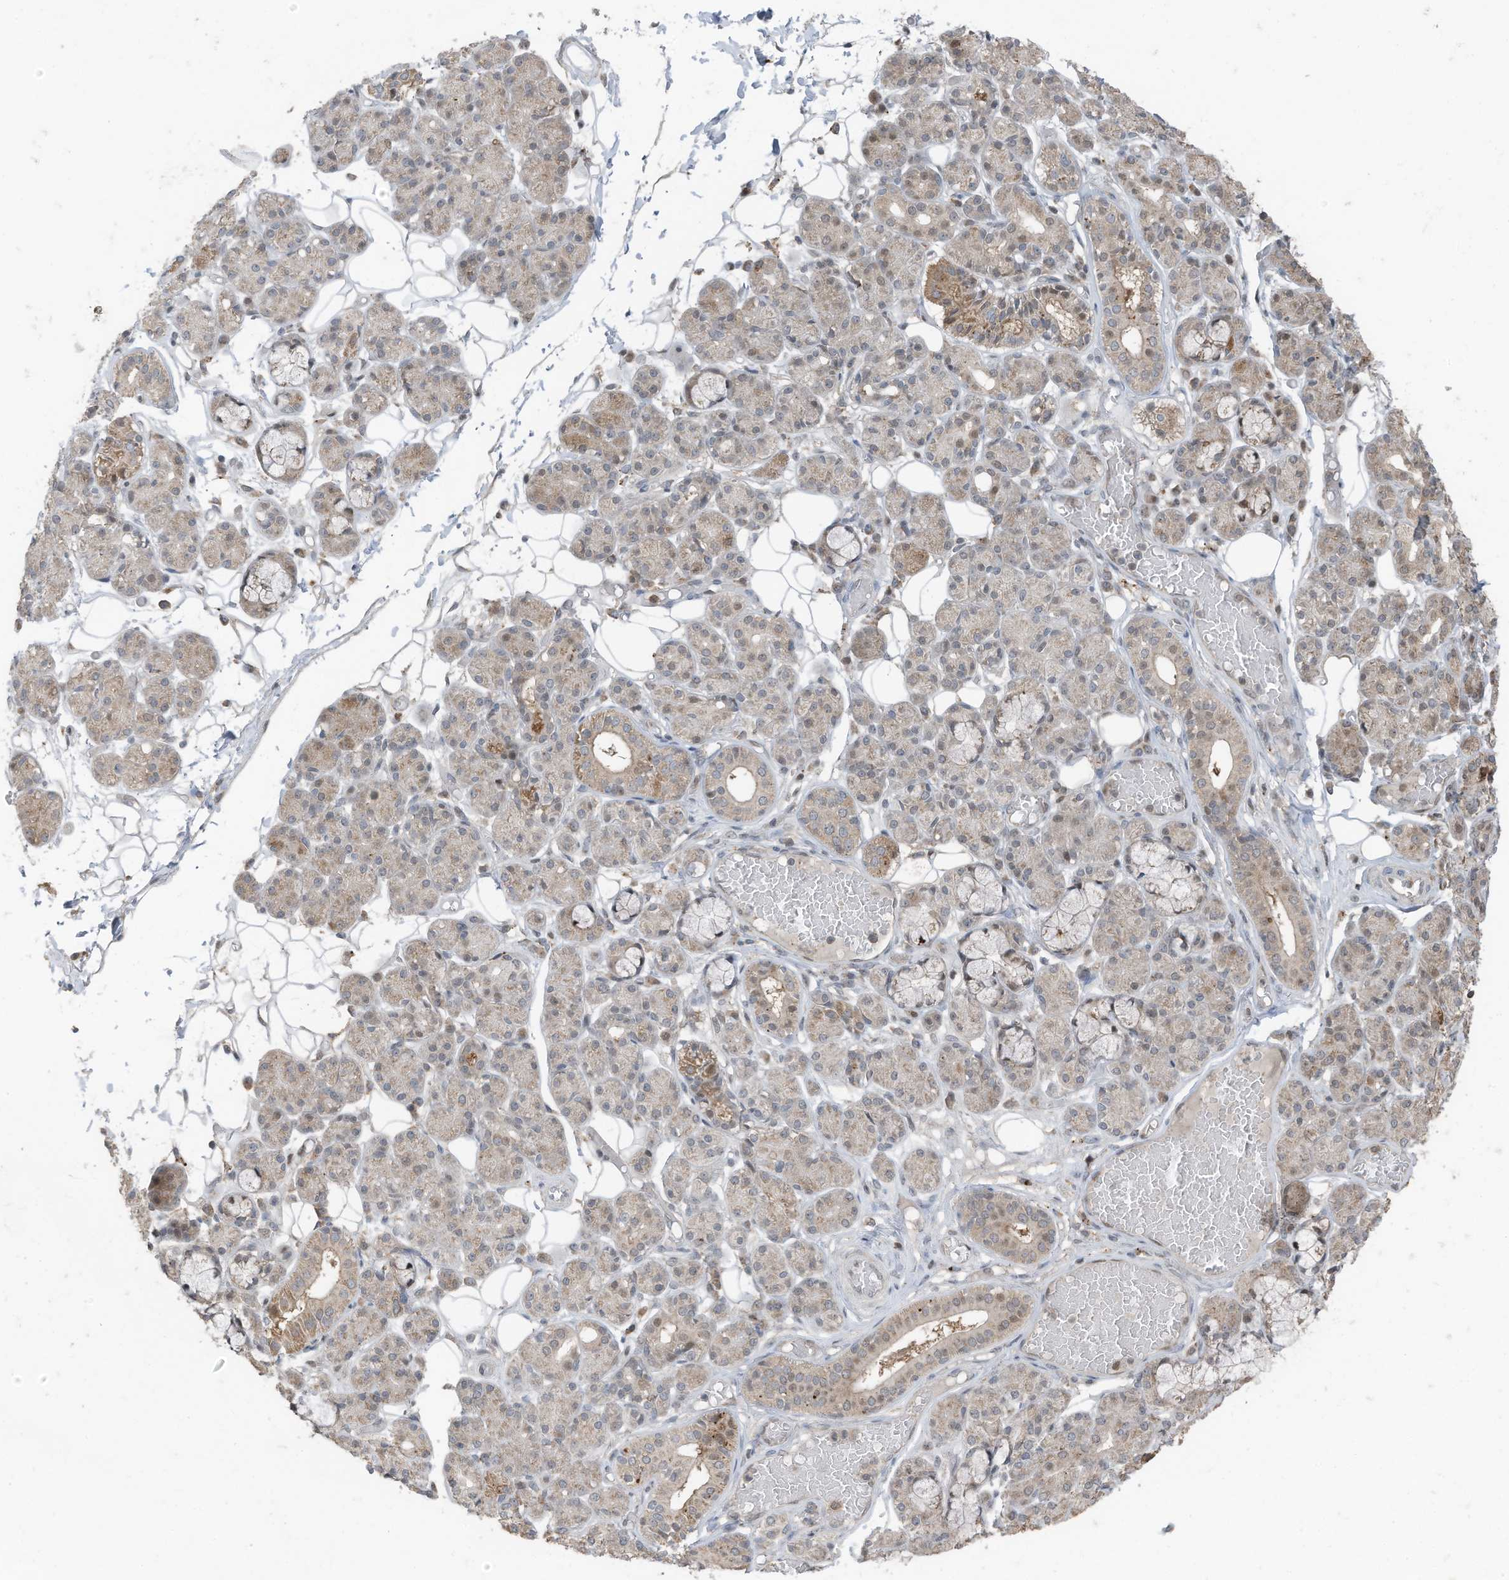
{"staining": {"intensity": "moderate", "quantity": "<25%", "location": "cytoplasmic/membranous,nuclear"}, "tissue": "salivary gland", "cell_type": "Glandular cells", "image_type": "normal", "snomed": [{"axis": "morphology", "description": "Normal tissue, NOS"}, {"axis": "topography", "description": "Salivary gland"}], "caption": "Immunohistochemical staining of normal salivary gland displays low levels of moderate cytoplasmic/membranous,nuclear positivity in approximately <25% of glandular cells. The protein is shown in brown color, while the nuclei are stained blue.", "gene": "TXNDC9", "patient": {"sex": "male", "age": 63}}